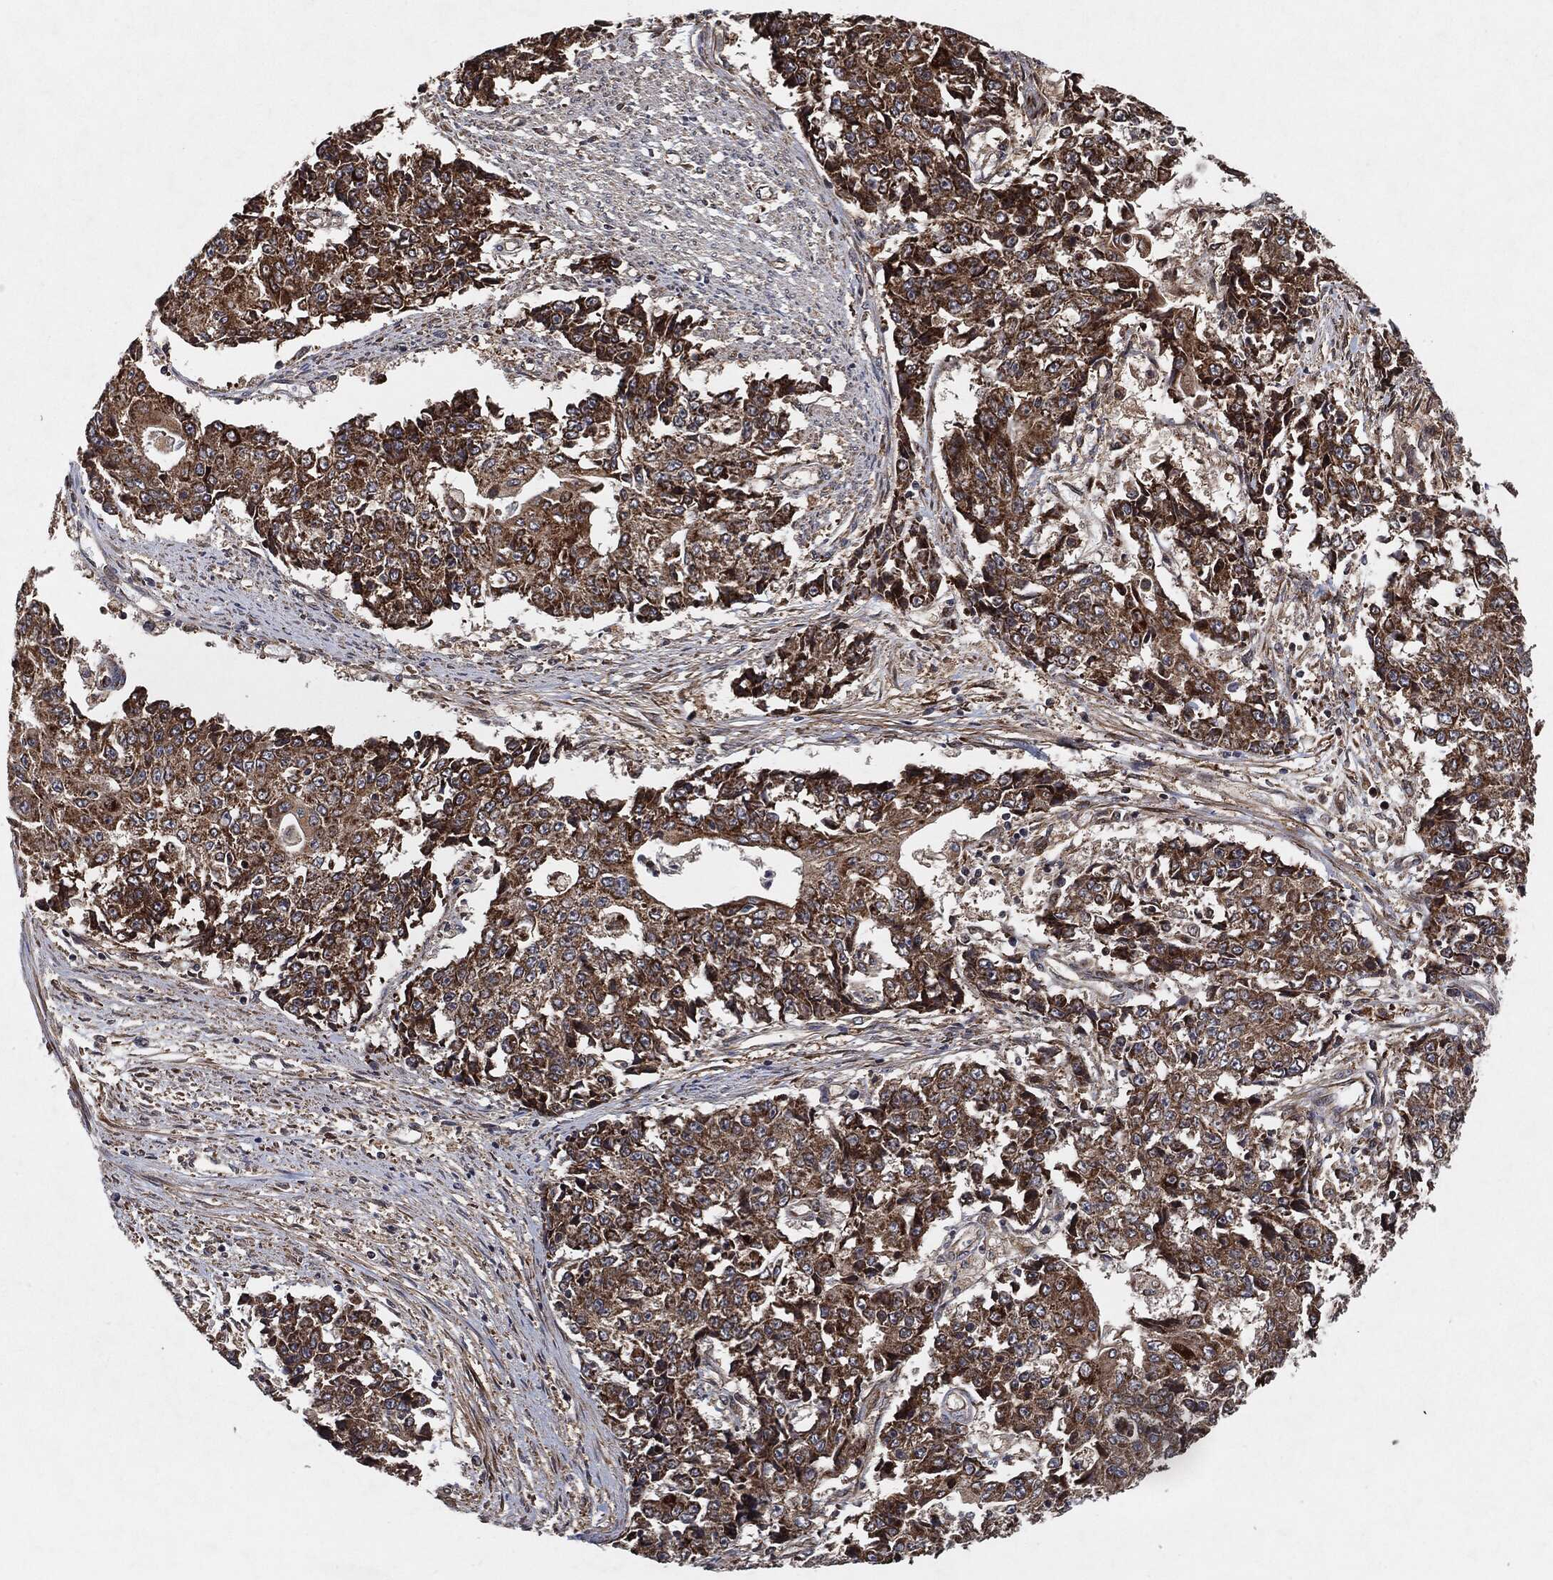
{"staining": {"intensity": "moderate", "quantity": ">75%", "location": "cytoplasmic/membranous"}, "tissue": "ovarian cancer", "cell_type": "Tumor cells", "image_type": "cancer", "snomed": [{"axis": "morphology", "description": "Carcinoma, endometroid"}, {"axis": "topography", "description": "Ovary"}], "caption": "DAB (3,3'-diaminobenzidine) immunohistochemical staining of endometroid carcinoma (ovarian) shows moderate cytoplasmic/membranous protein positivity in about >75% of tumor cells.", "gene": "BCAR1", "patient": {"sex": "female", "age": 42}}